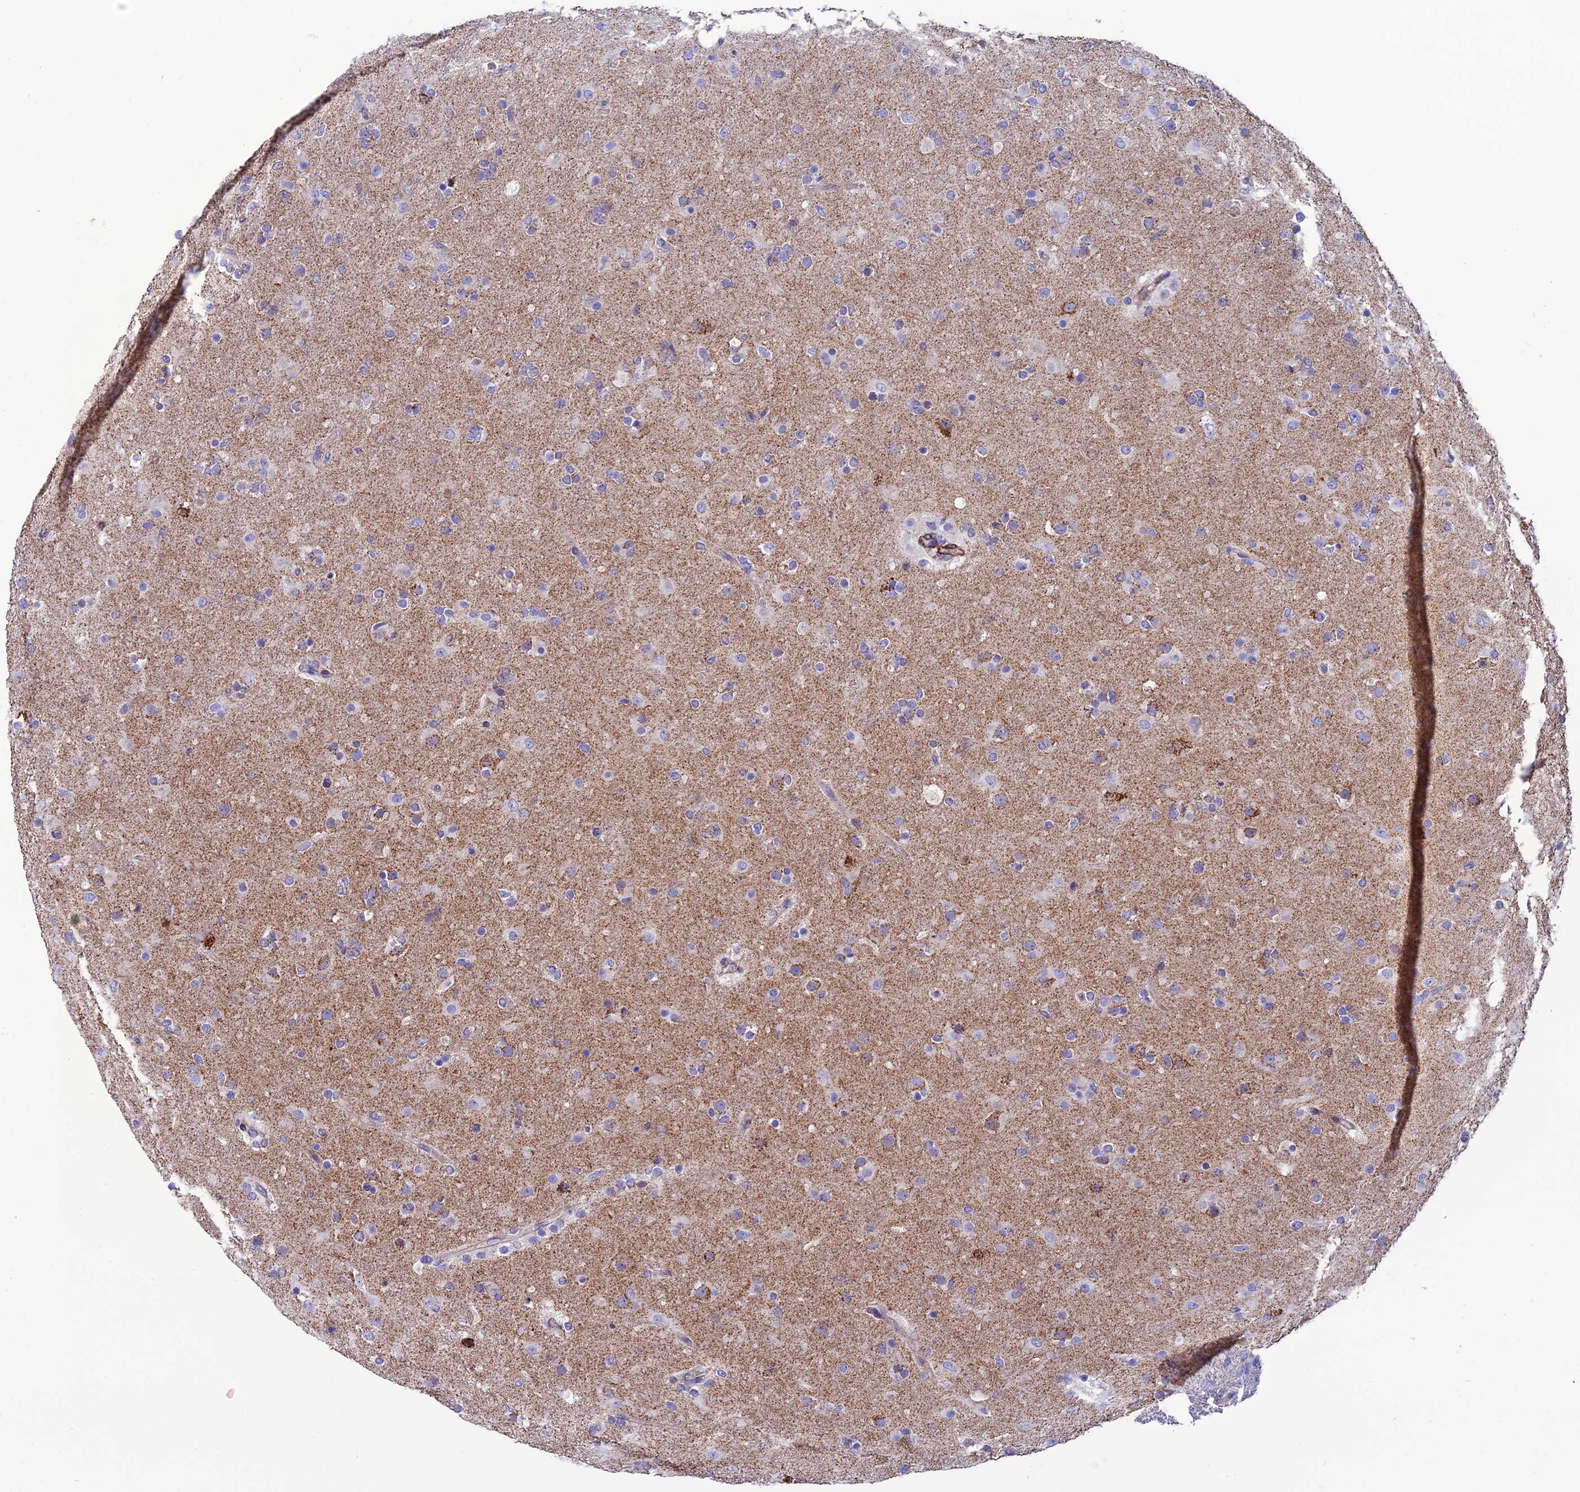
{"staining": {"intensity": "negative", "quantity": "none", "location": "none"}, "tissue": "glioma", "cell_type": "Tumor cells", "image_type": "cancer", "snomed": [{"axis": "morphology", "description": "Glioma, malignant, Low grade"}, {"axis": "topography", "description": "Brain"}], "caption": "The photomicrograph exhibits no significant expression in tumor cells of glioma. (IHC, brightfield microscopy, high magnification).", "gene": "POMGNT1", "patient": {"sex": "male", "age": 65}}